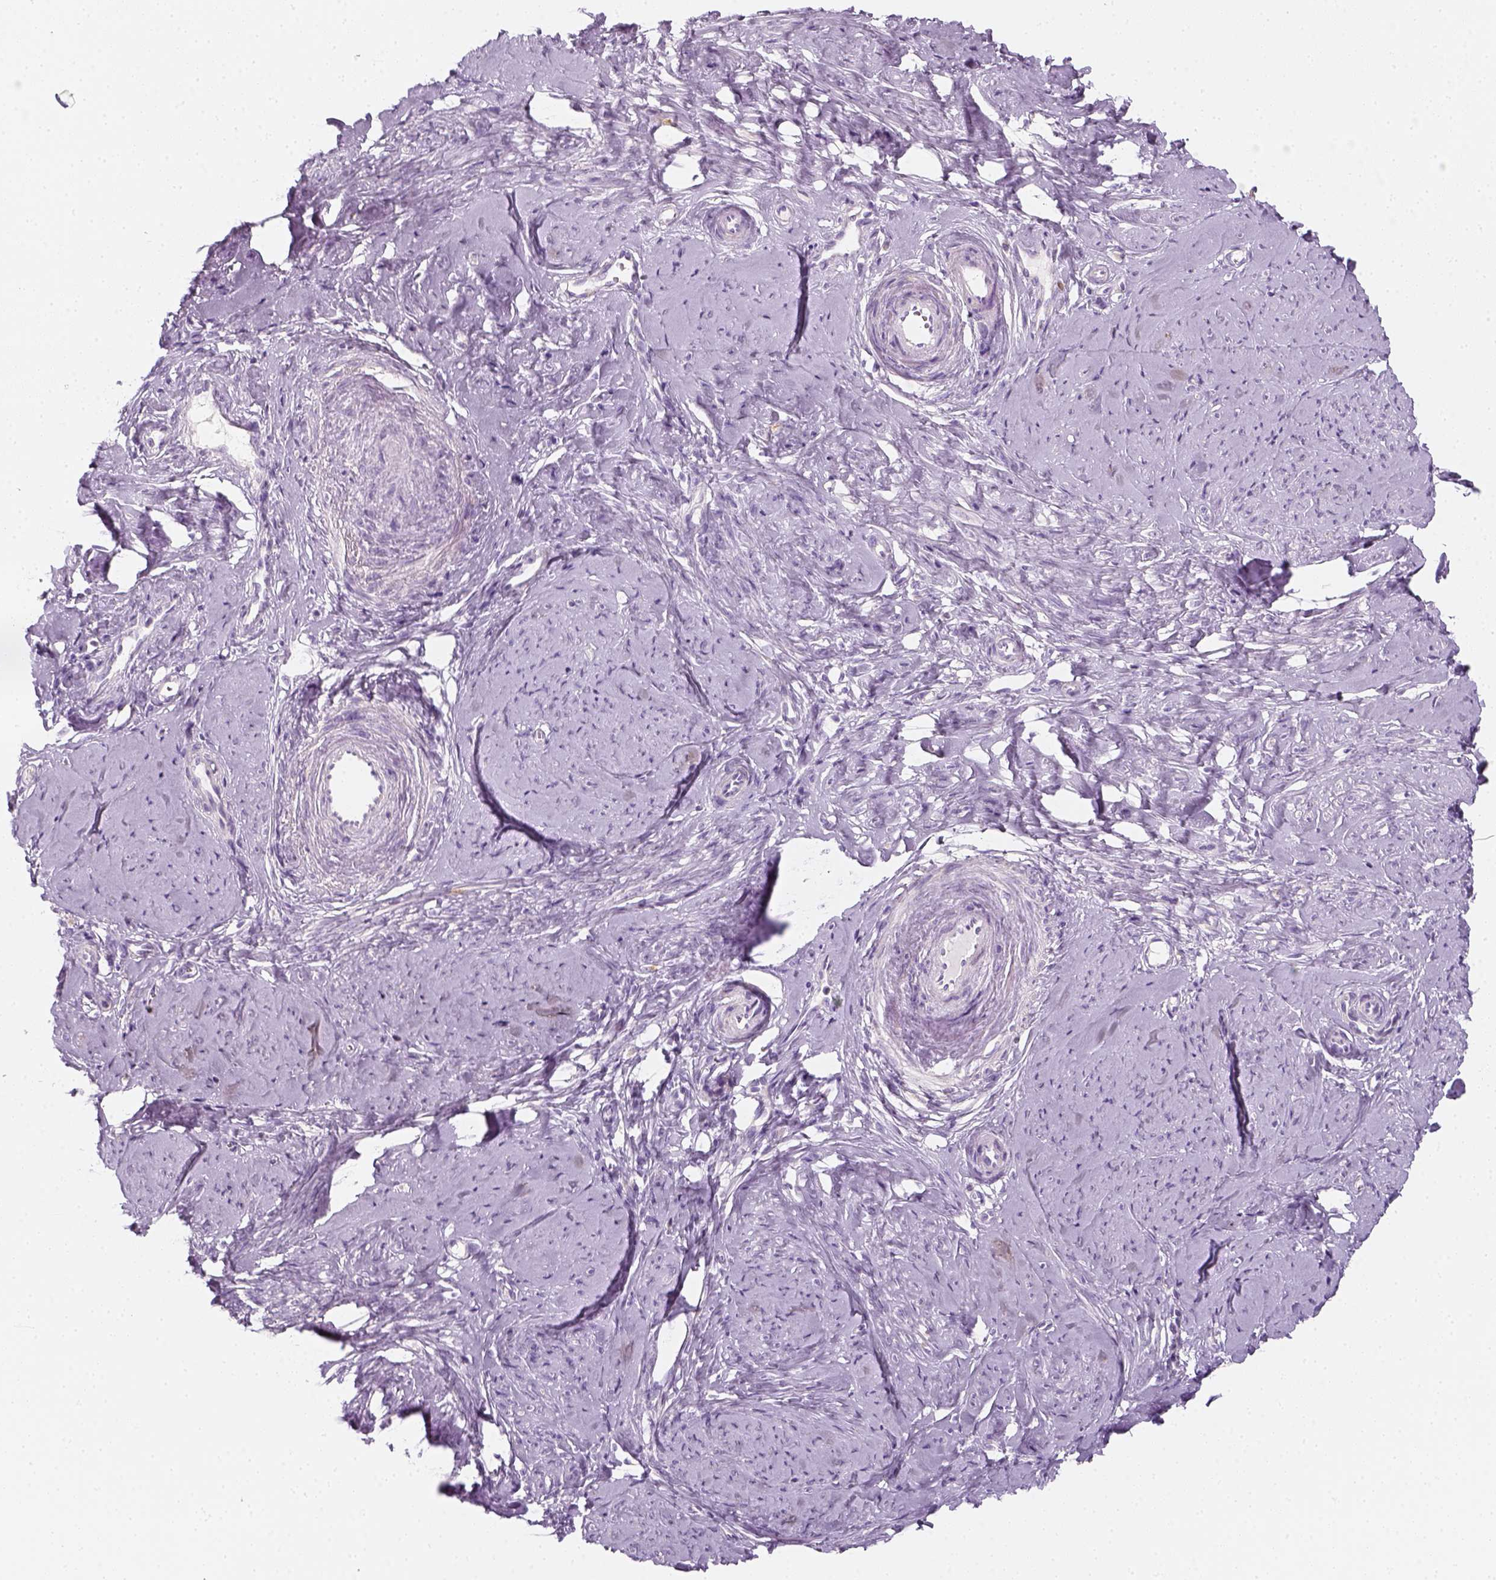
{"staining": {"intensity": "negative", "quantity": "none", "location": "none"}, "tissue": "smooth muscle", "cell_type": "Smooth muscle cells", "image_type": "normal", "snomed": [{"axis": "morphology", "description": "Normal tissue, NOS"}, {"axis": "topography", "description": "Smooth muscle"}], "caption": "Immunohistochemistry image of unremarkable smooth muscle: smooth muscle stained with DAB (3,3'-diaminobenzidine) shows no significant protein positivity in smooth muscle cells.", "gene": "AWAT2", "patient": {"sex": "female", "age": 48}}